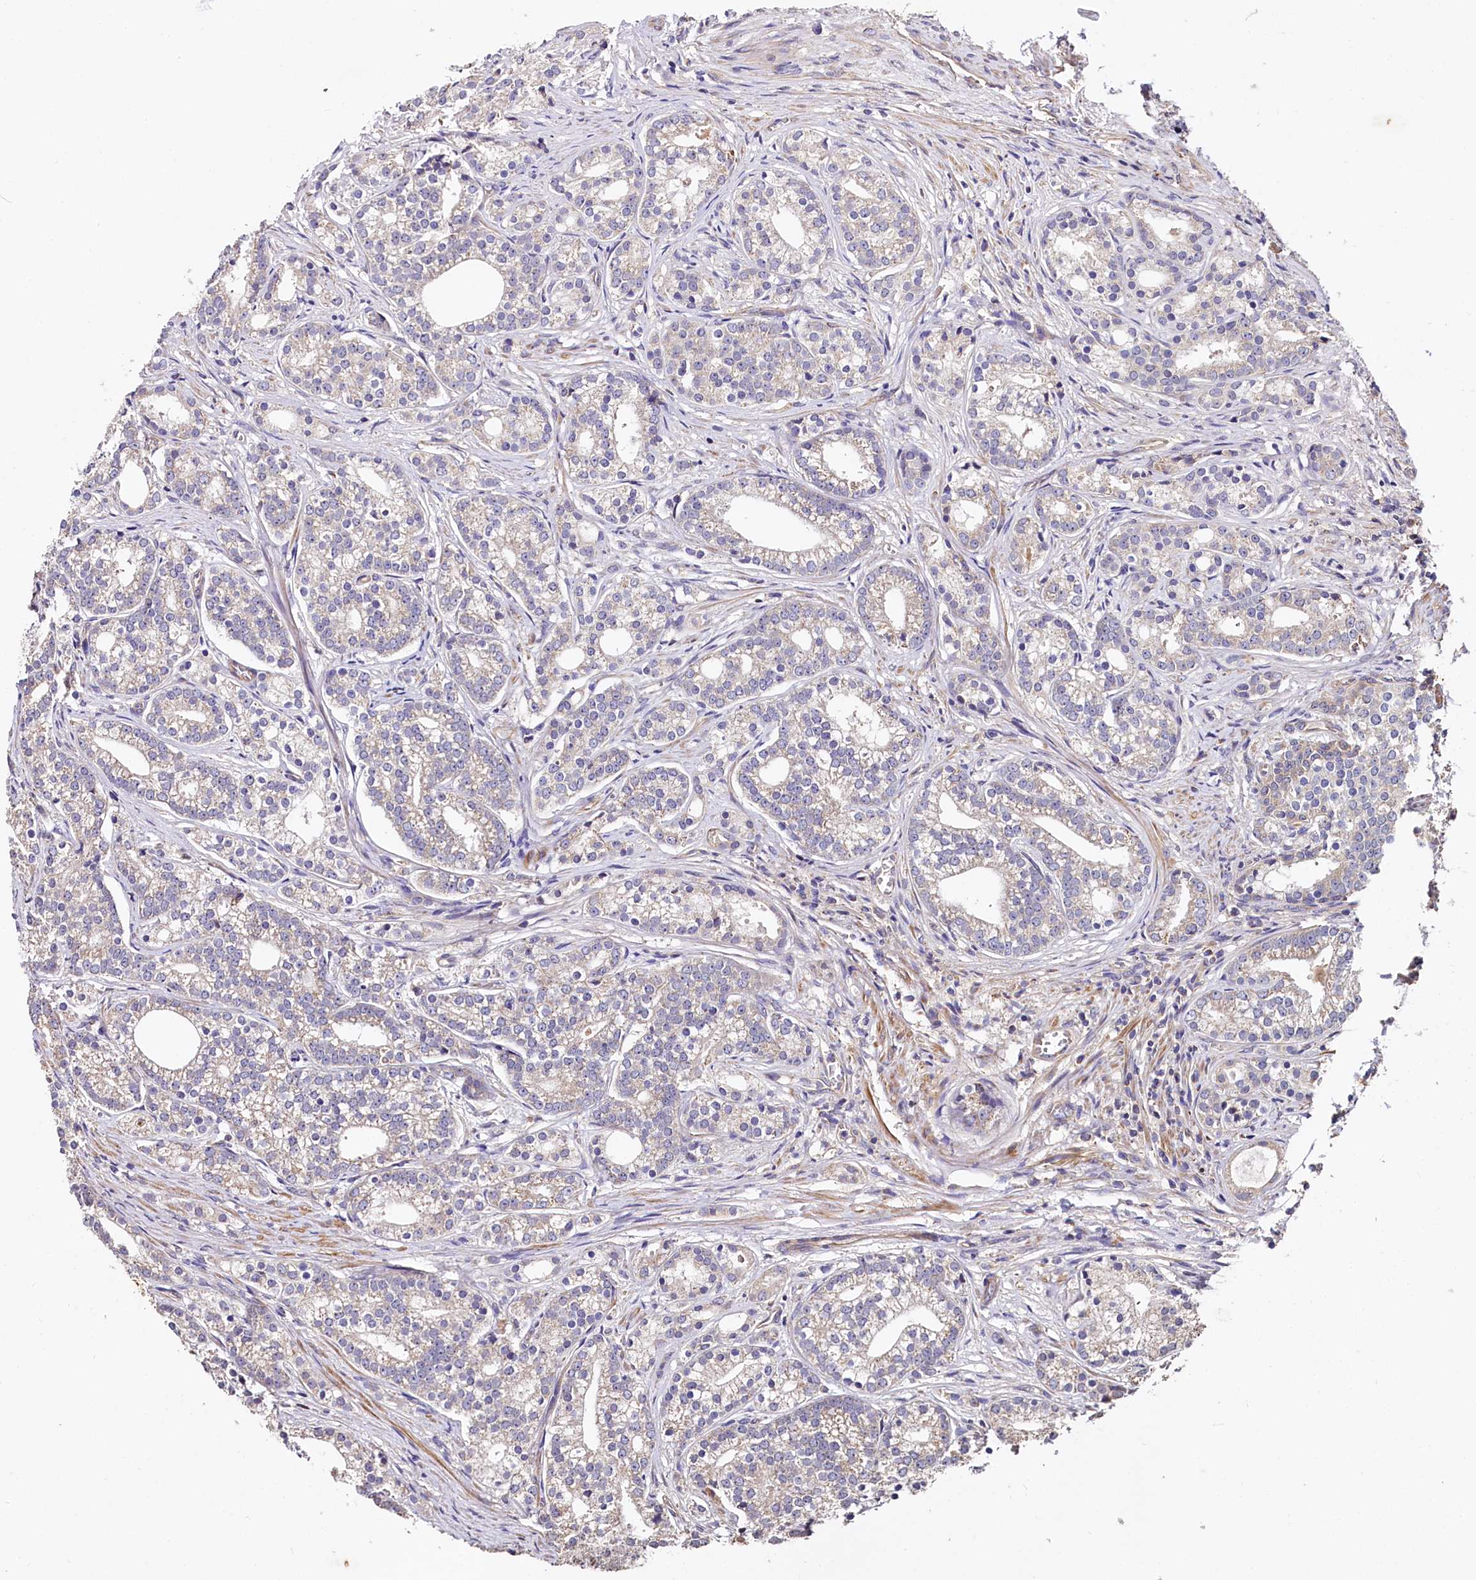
{"staining": {"intensity": "moderate", "quantity": "25%-75%", "location": "cytoplasmic/membranous"}, "tissue": "prostate cancer", "cell_type": "Tumor cells", "image_type": "cancer", "snomed": [{"axis": "morphology", "description": "Adenocarcinoma, Low grade"}, {"axis": "topography", "description": "Prostate"}], "caption": "Protein staining displays moderate cytoplasmic/membranous staining in about 25%-75% of tumor cells in prostate cancer.", "gene": "SPRYD3", "patient": {"sex": "male", "age": 71}}